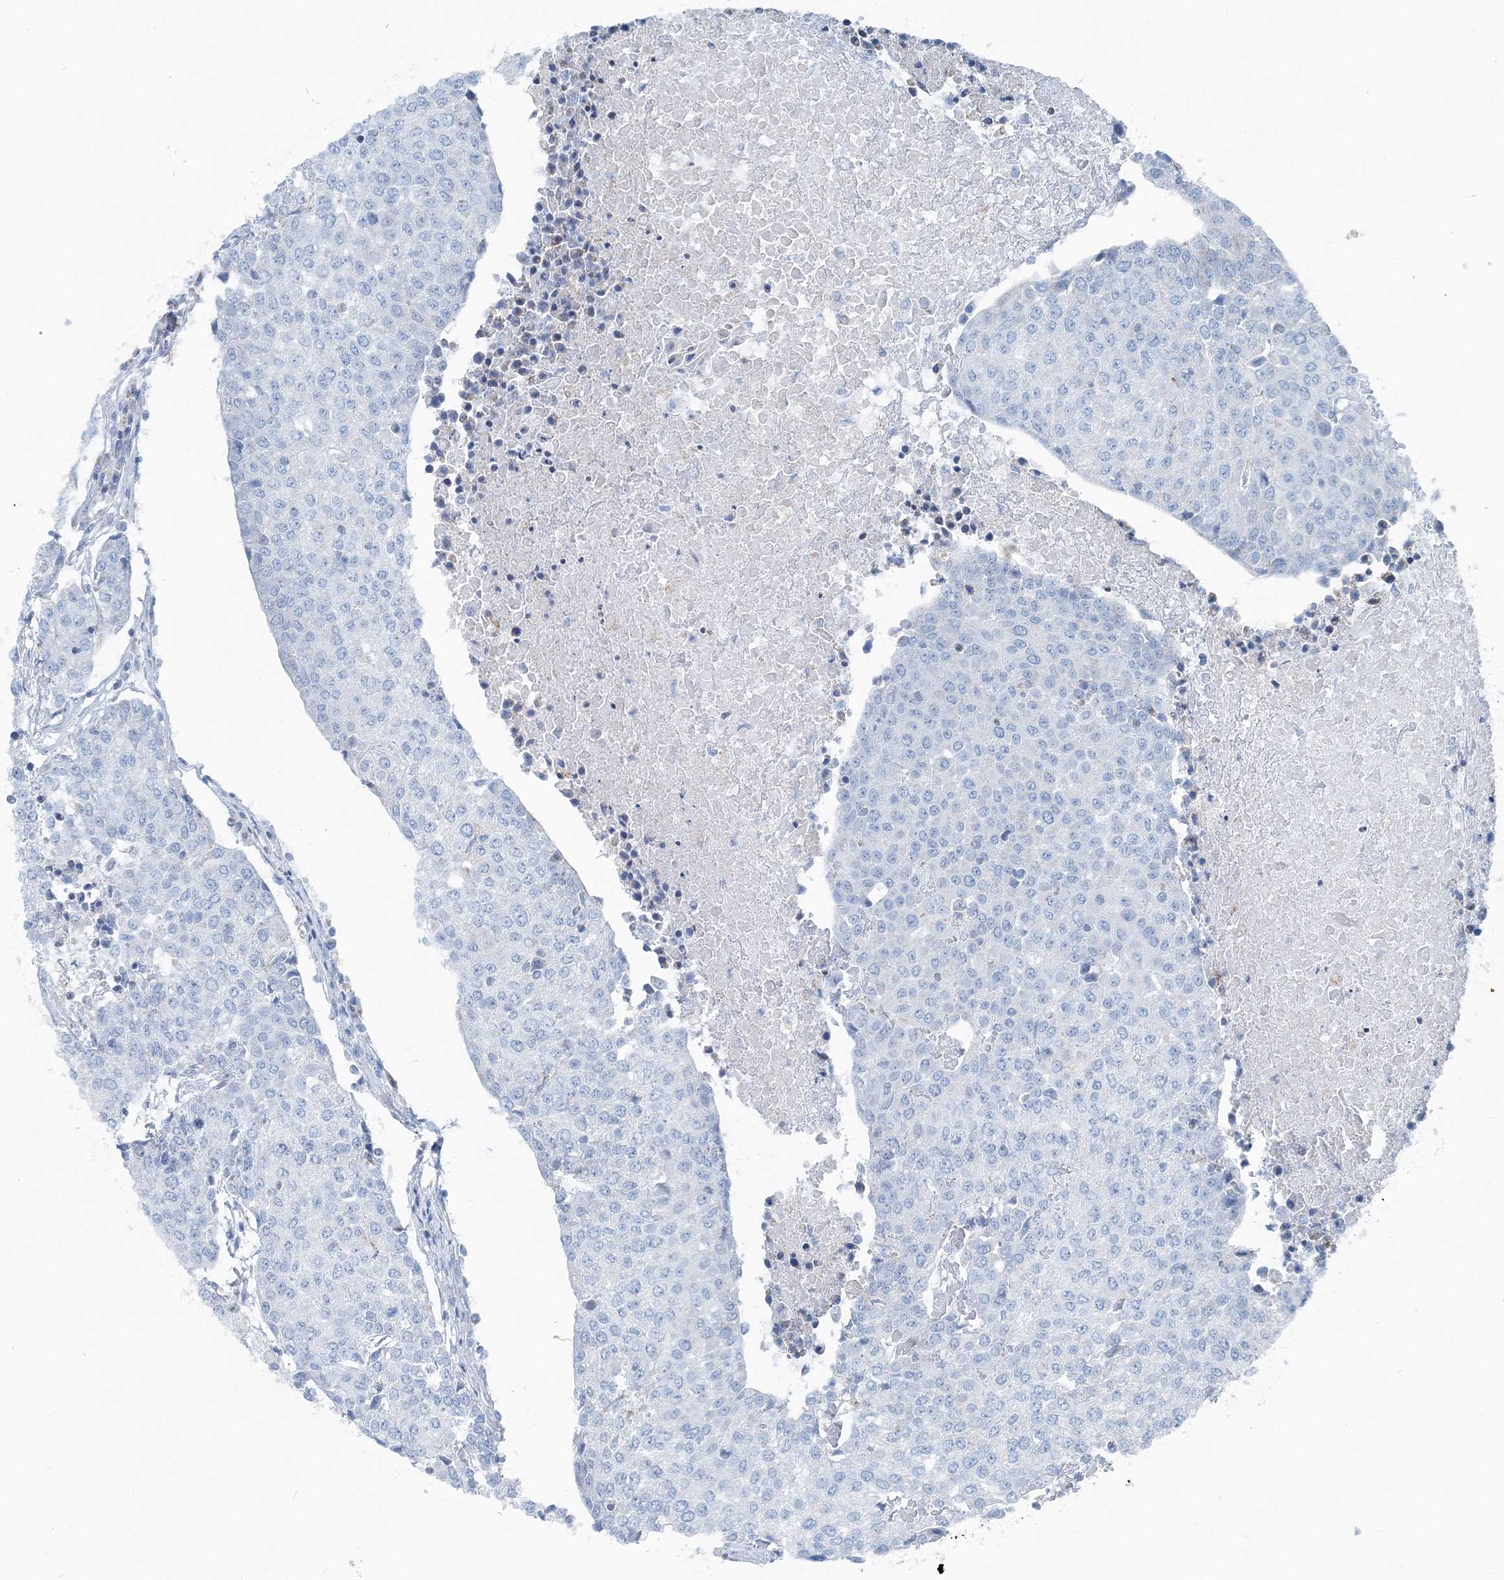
{"staining": {"intensity": "negative", "quantity": "none", "location": "none"}, "tissue": "urothelial cancer", "cell_type": "Tumor cells", "image_type": "cancer", "snomed": [{"axis": "morphology", "description": "Urothelial carcinoma, High grade"}, {"axis": "topography", "description": "Urinary bladder"}], "caption": "IHC histopathology image of human urothelial cancer stained for a protein (brown), which shows no expression in tumor cells.", "gene": "GABARAPL2", "patient": {"sex": "female", "age": 85}}